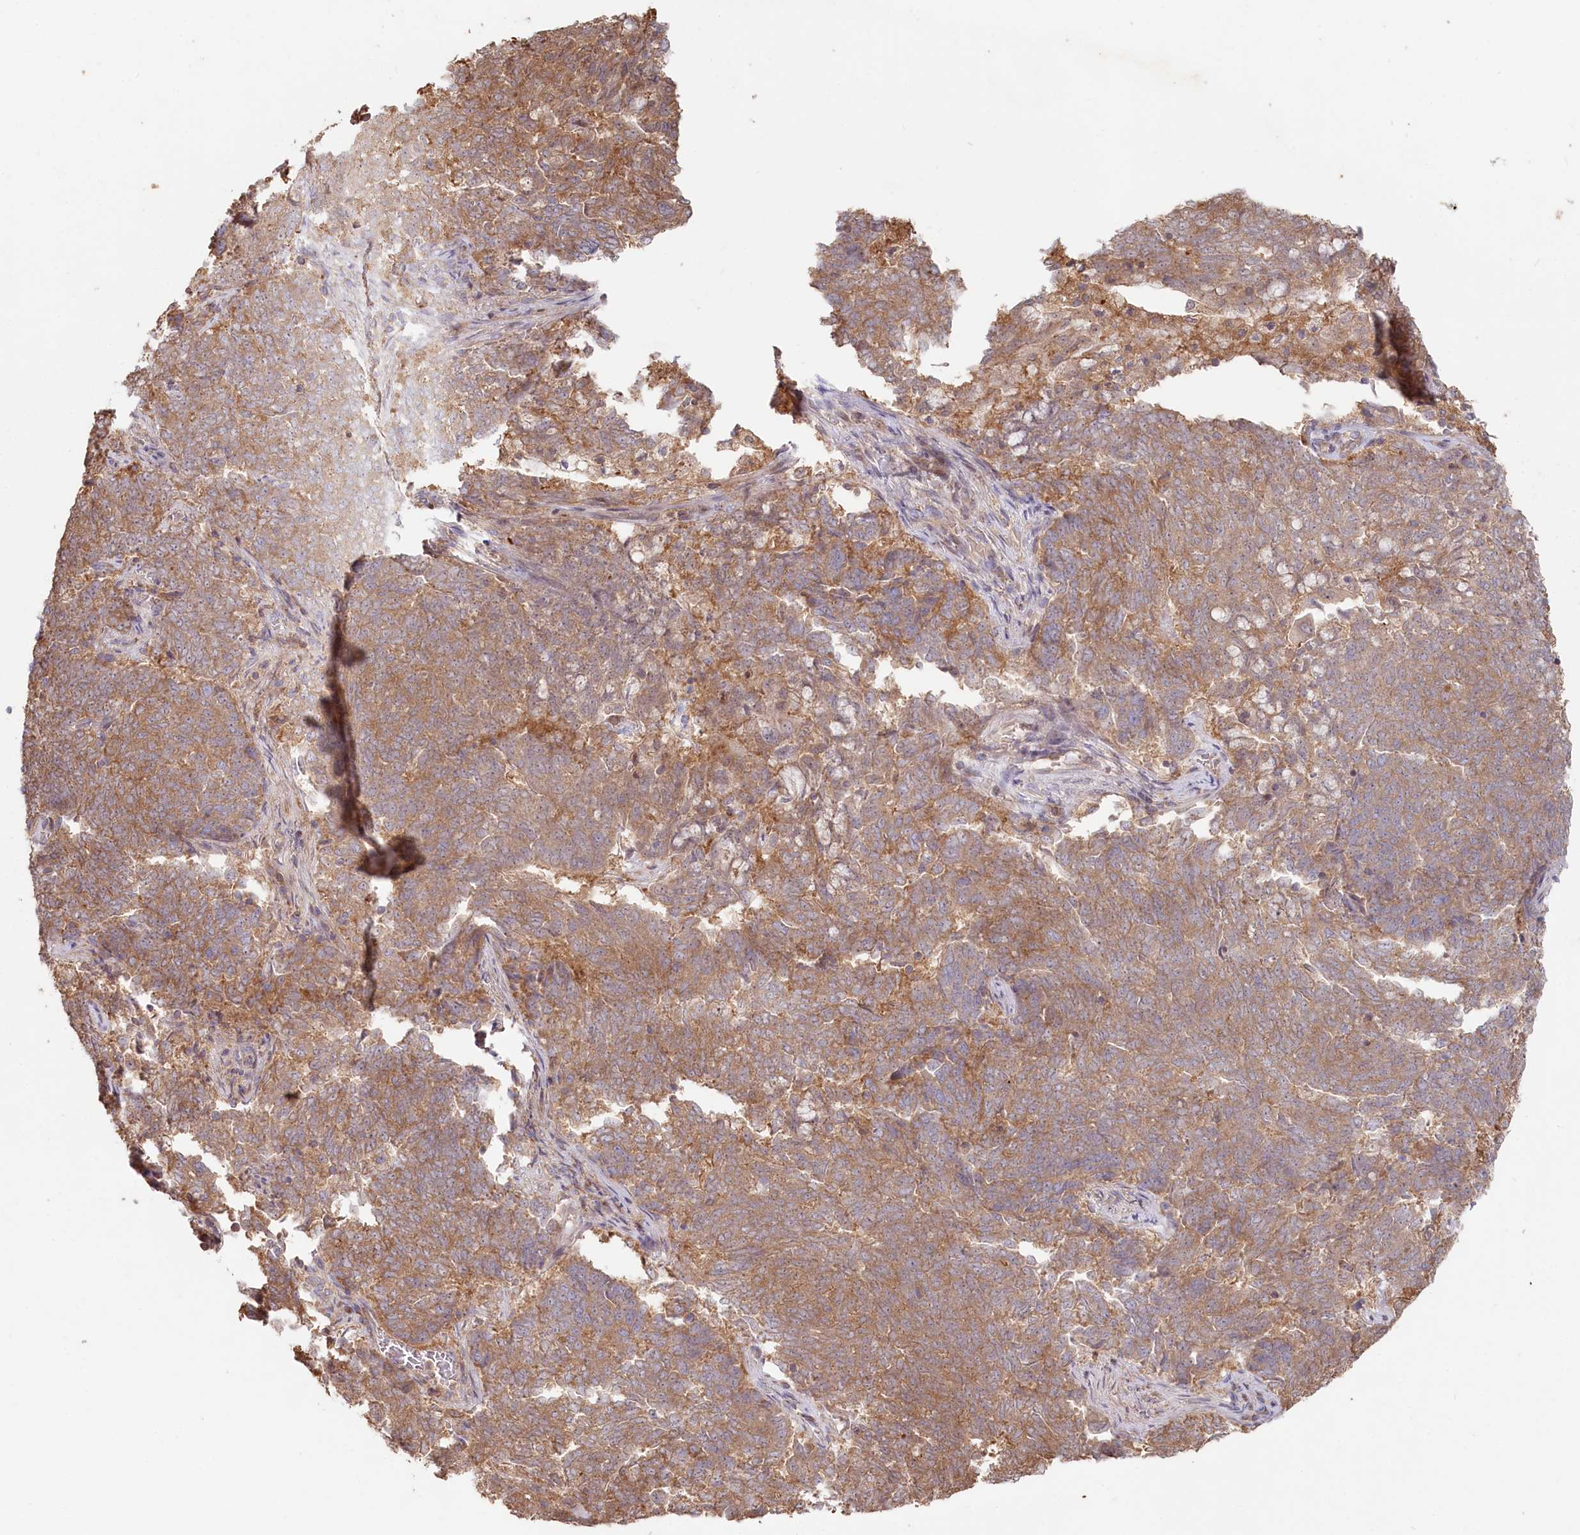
{"staining": {"intensity": "moderate", "quantity": ">75%", "location": "cytoplasmic/membranous"}, "tissue": "endometrial cancer", "cell_type": "Tumor cells", "image_type": "cancer", "snomed": [{"axis": "morphology", "description": "Adenocarcinoma, NOS"}, {"axis": "topography", "description": "Endometrium"}], "caption": "Immunohistochemical staining of endometrial adenocarcinoma reveals moderate cytoplasmic/membranous protein expression in about >75% of tumor cells. (DAB = brown stain, brightfield microscopy at high magnification).", "gene": "HAL", "patient": {"sex": "female", "age": 80}}